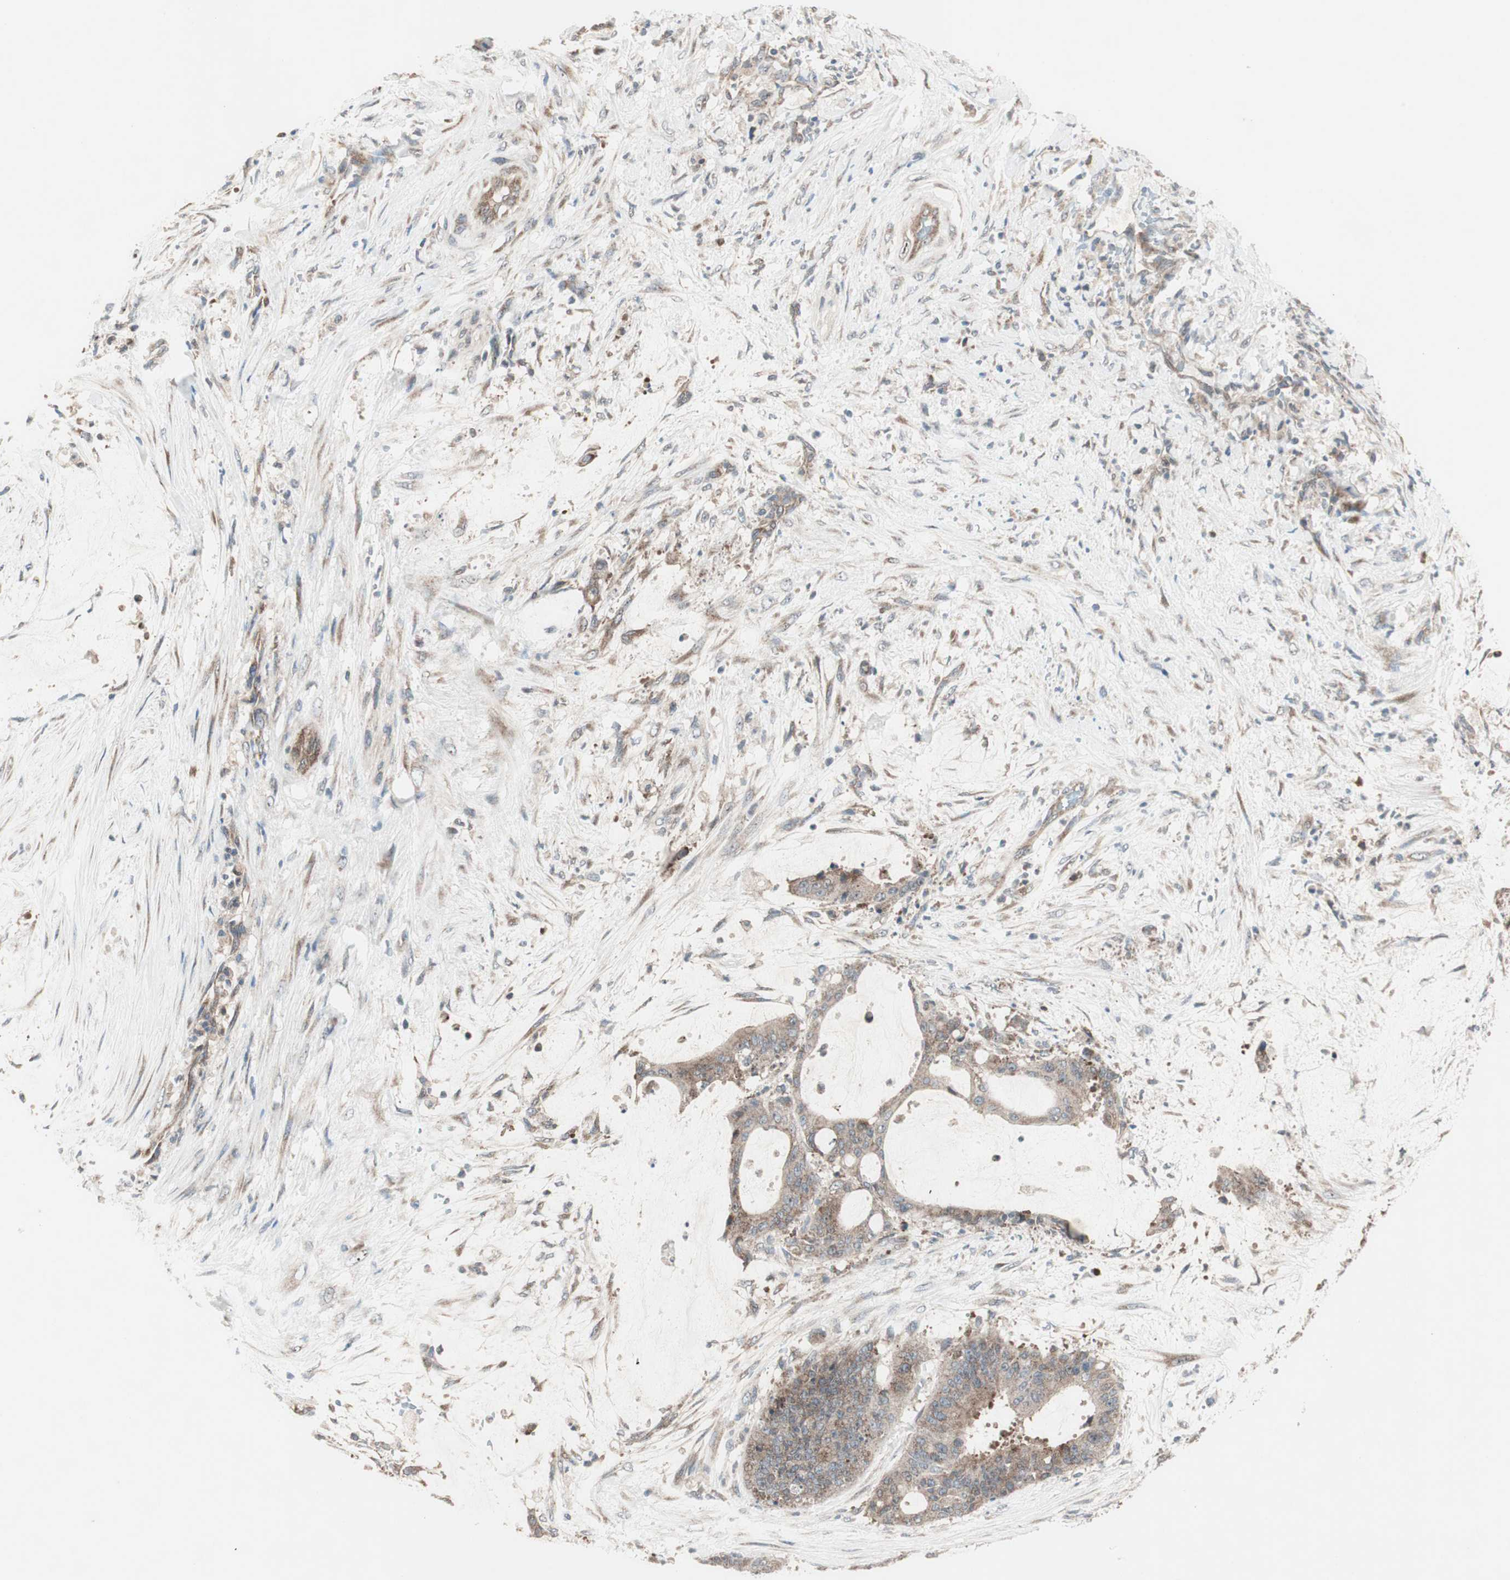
{"staining": {"intensity": "moderate", "quantity": ">75%", "location": "cytoplasmic/membranous"}, "tissue": "liver cancer", "cell_type": "Tumor cells", "image_type": "cancer", "snomed": [{"axis": "morphology", "description": "Cholangiocarcinoma"}, {"axis": "topography", "description": "Liver"}], "caption": "A medium amount of moderate cytoplasmic/membranous expression is present in about >75% of tumor cells in cholangiocarcinoma (liver) tissue. Nuclei are stained in blue.", "gene": "CCL14", "patient": {"sex": "female", "age": 73}}